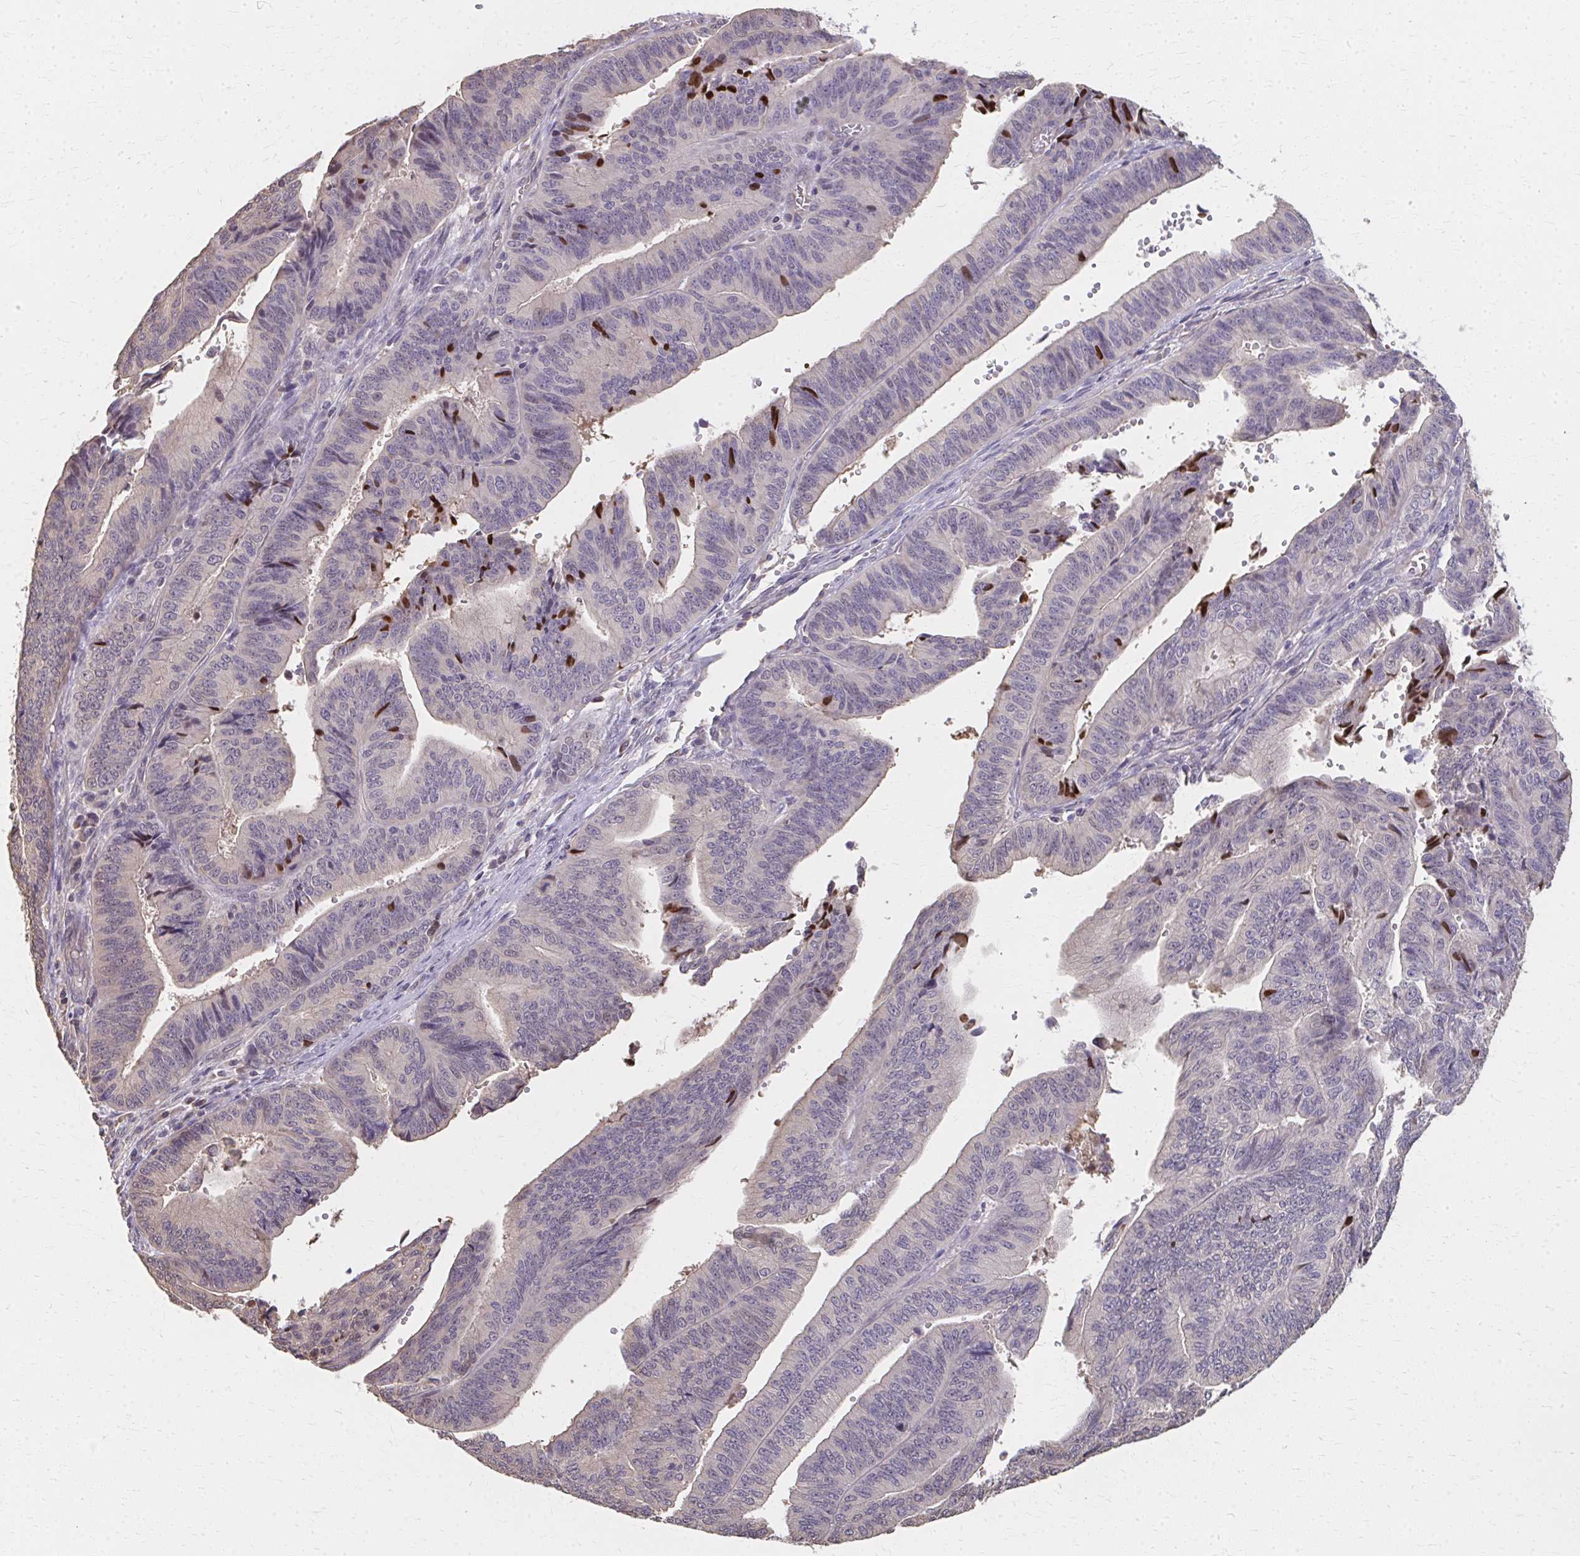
{"staining": {"intensity": "negative", "quantity": "none", "location": "none"}, "tissue": "endometrial cancer", "cell_type": "Tumor cells", "image_type": "cancer", "snomed": [{"axis": "morphology", "description": "Adenocarcinoma, NOS"}, {"axis": "topography", "description": "Endometrium"}], "caption": "Immunohistochemistry (IHC) image of human endometrial adenocarcinoma stained for a protein (brown), which exhibits no positivity in tumor cells.", "gene": "RABGAP1L", "patient": {"sex": "female", "age": 65}}